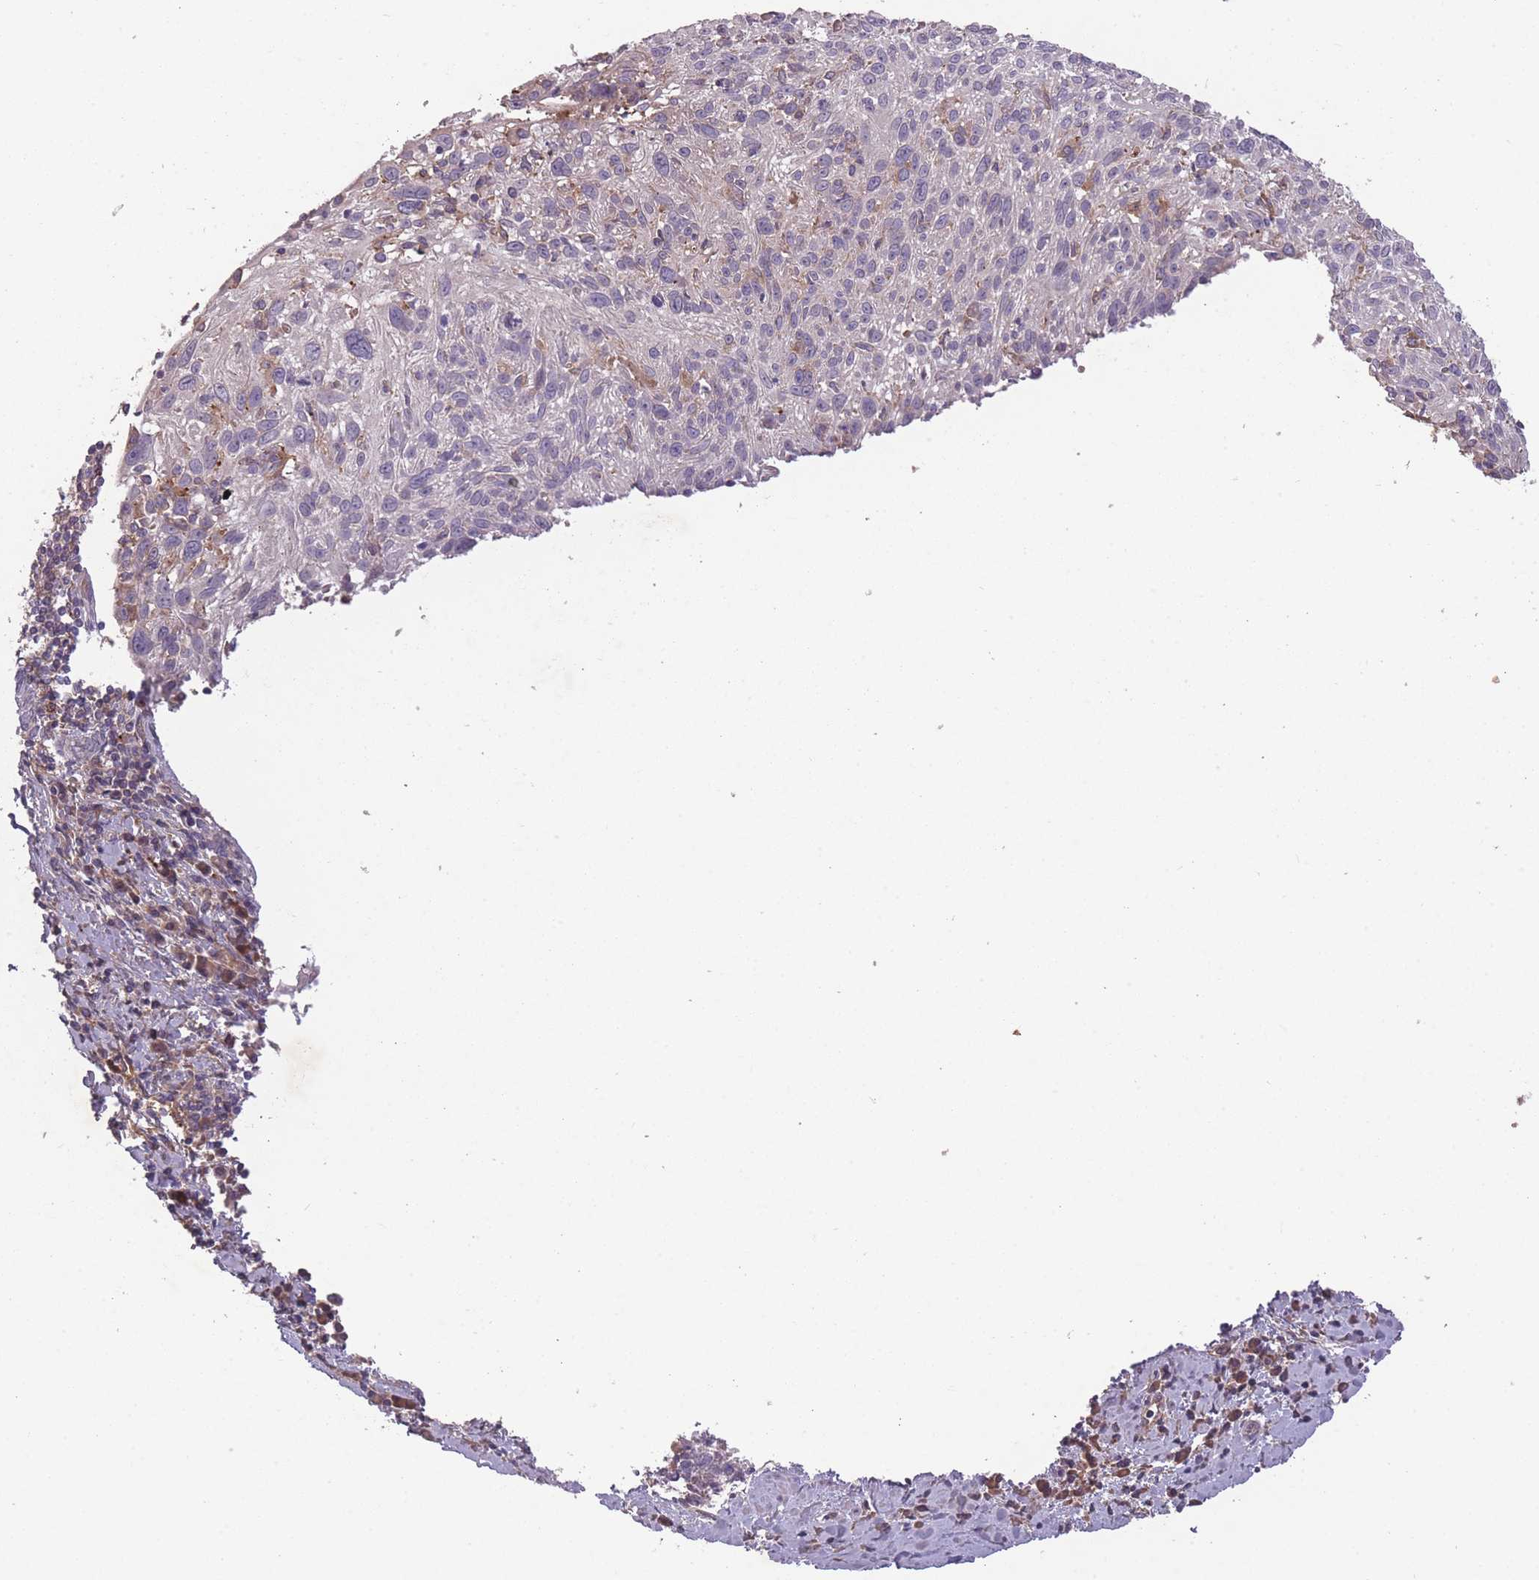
{"staining": {"intensity": "negative", "quantity": "none", "location": "none"}, "tissue": "cervical cancer", "cell_type": "Tumor cells", "image_type": "cancer", "snomed": [{"axis": "morphology", "description": "Squamous cell carcinoma, NOS"}, {"axis": "topography", "description": "Cervix"}], "caption": "The IHC histopathology image has no significant staining in tumor cells of cervical cancer tissue.", "gene": "OR2V2", "patient": {"sex": "female", "age": 51}}